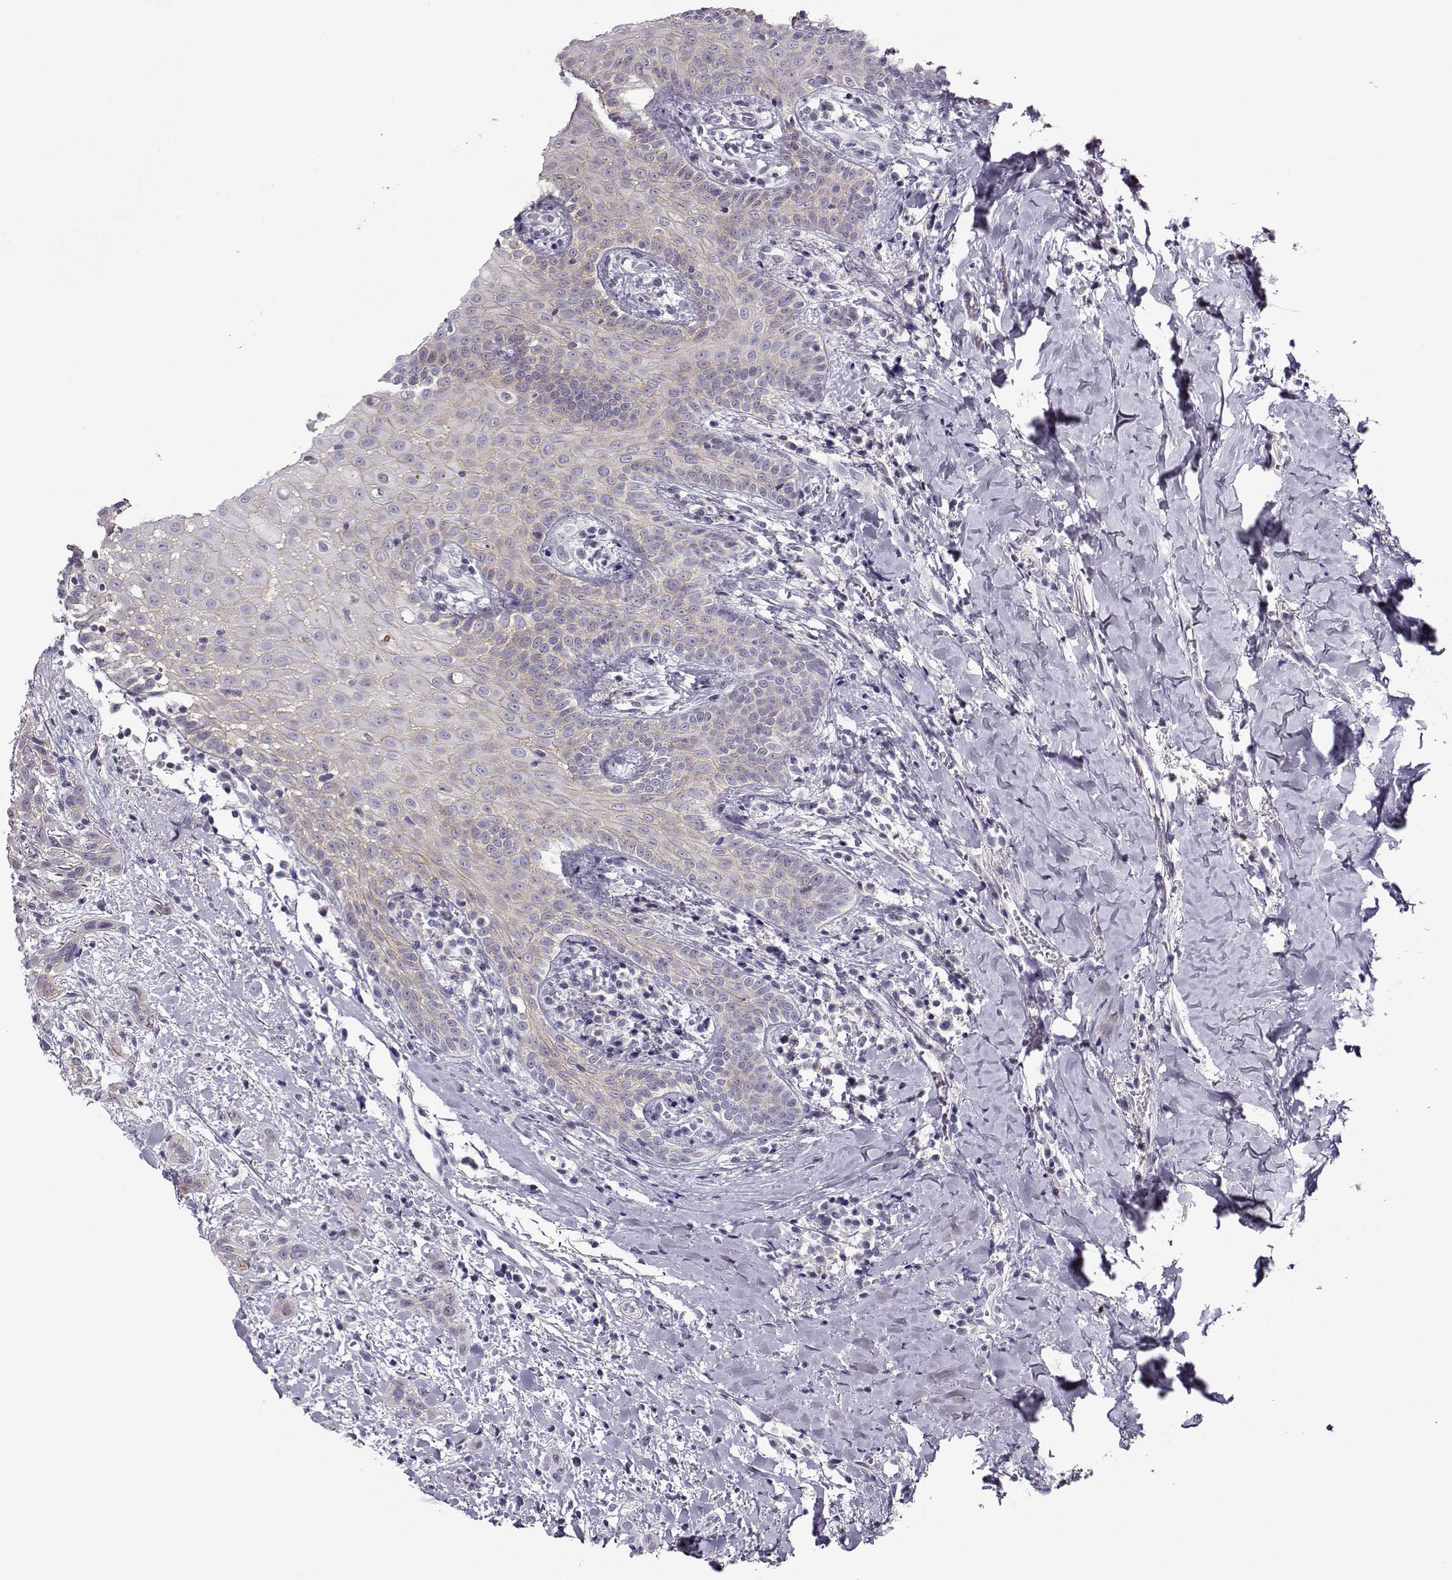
{"staining": {"intensity": "weak", "quantity": "25%-75%", "location": "cytoplasmic/membranous"}, "tissue": "head and neck cancer", "cell_type": "Tumor cells", "image_type": "cancer", "snomed": [{"axis": "morphology", "description": "Normal tissue, NOS"}, {"axis": "morphology", "description": "Squamous cell carcinoma, NOS"}, {"axis": "topography", "description": "Oral tissue"}, {"axis": "topography", "description": "Salivary gland"}, {"axis": "topography", "description": "Head-Neck"}], "caption": "Squamous cell carcinoma (head and neck) was stained to show a protein in brown. There is low levels of weak cytoplasmic/membranous positivity in about 25%-75% of tumor cells.", "gene": "CRX", "patient": {"sex": "female", "age": 62}}